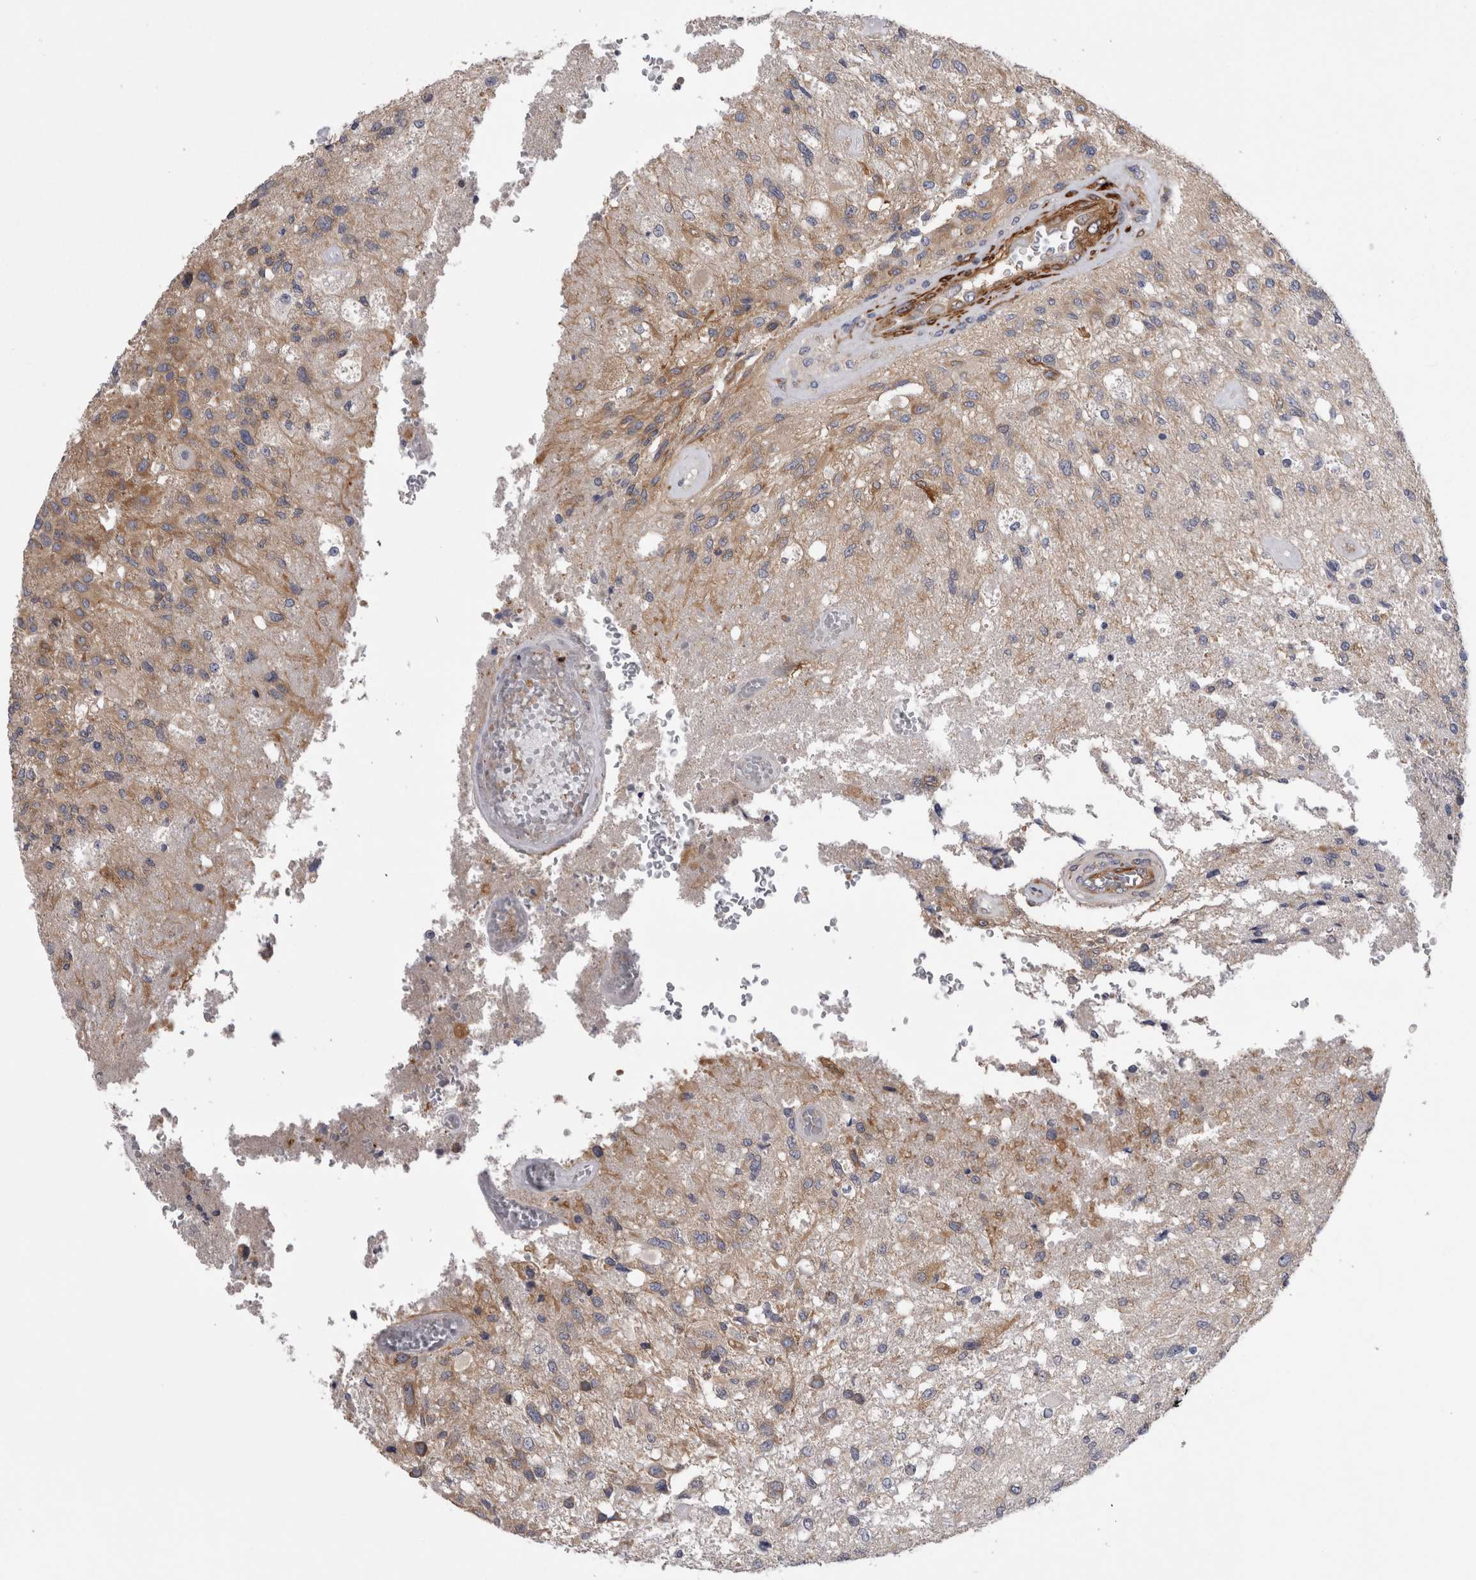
{"staining": {"intensity": "weak", "quantity": "<25%", "location": "cytoplasmic/membranous"}, "tissue": "glioma", "cell_type": "Tumor cells", "image_type": "cancer", "snomed": [{"axis": "morphology", "description": "Normal tissue, NOS"}, {"axis": "morphology", "description": "Glioma, malignant, High grade"}, {"axis": "topography", "description": "Cerebral cortex"}], "caption": "A high-resolution histopathology image shows immunohistochemistry (IHC) staining of glioma, which exhibits no significant expression in tumor cells.", "gene": "EPRS1", "patient": {"sex": "male", "age": 77}}